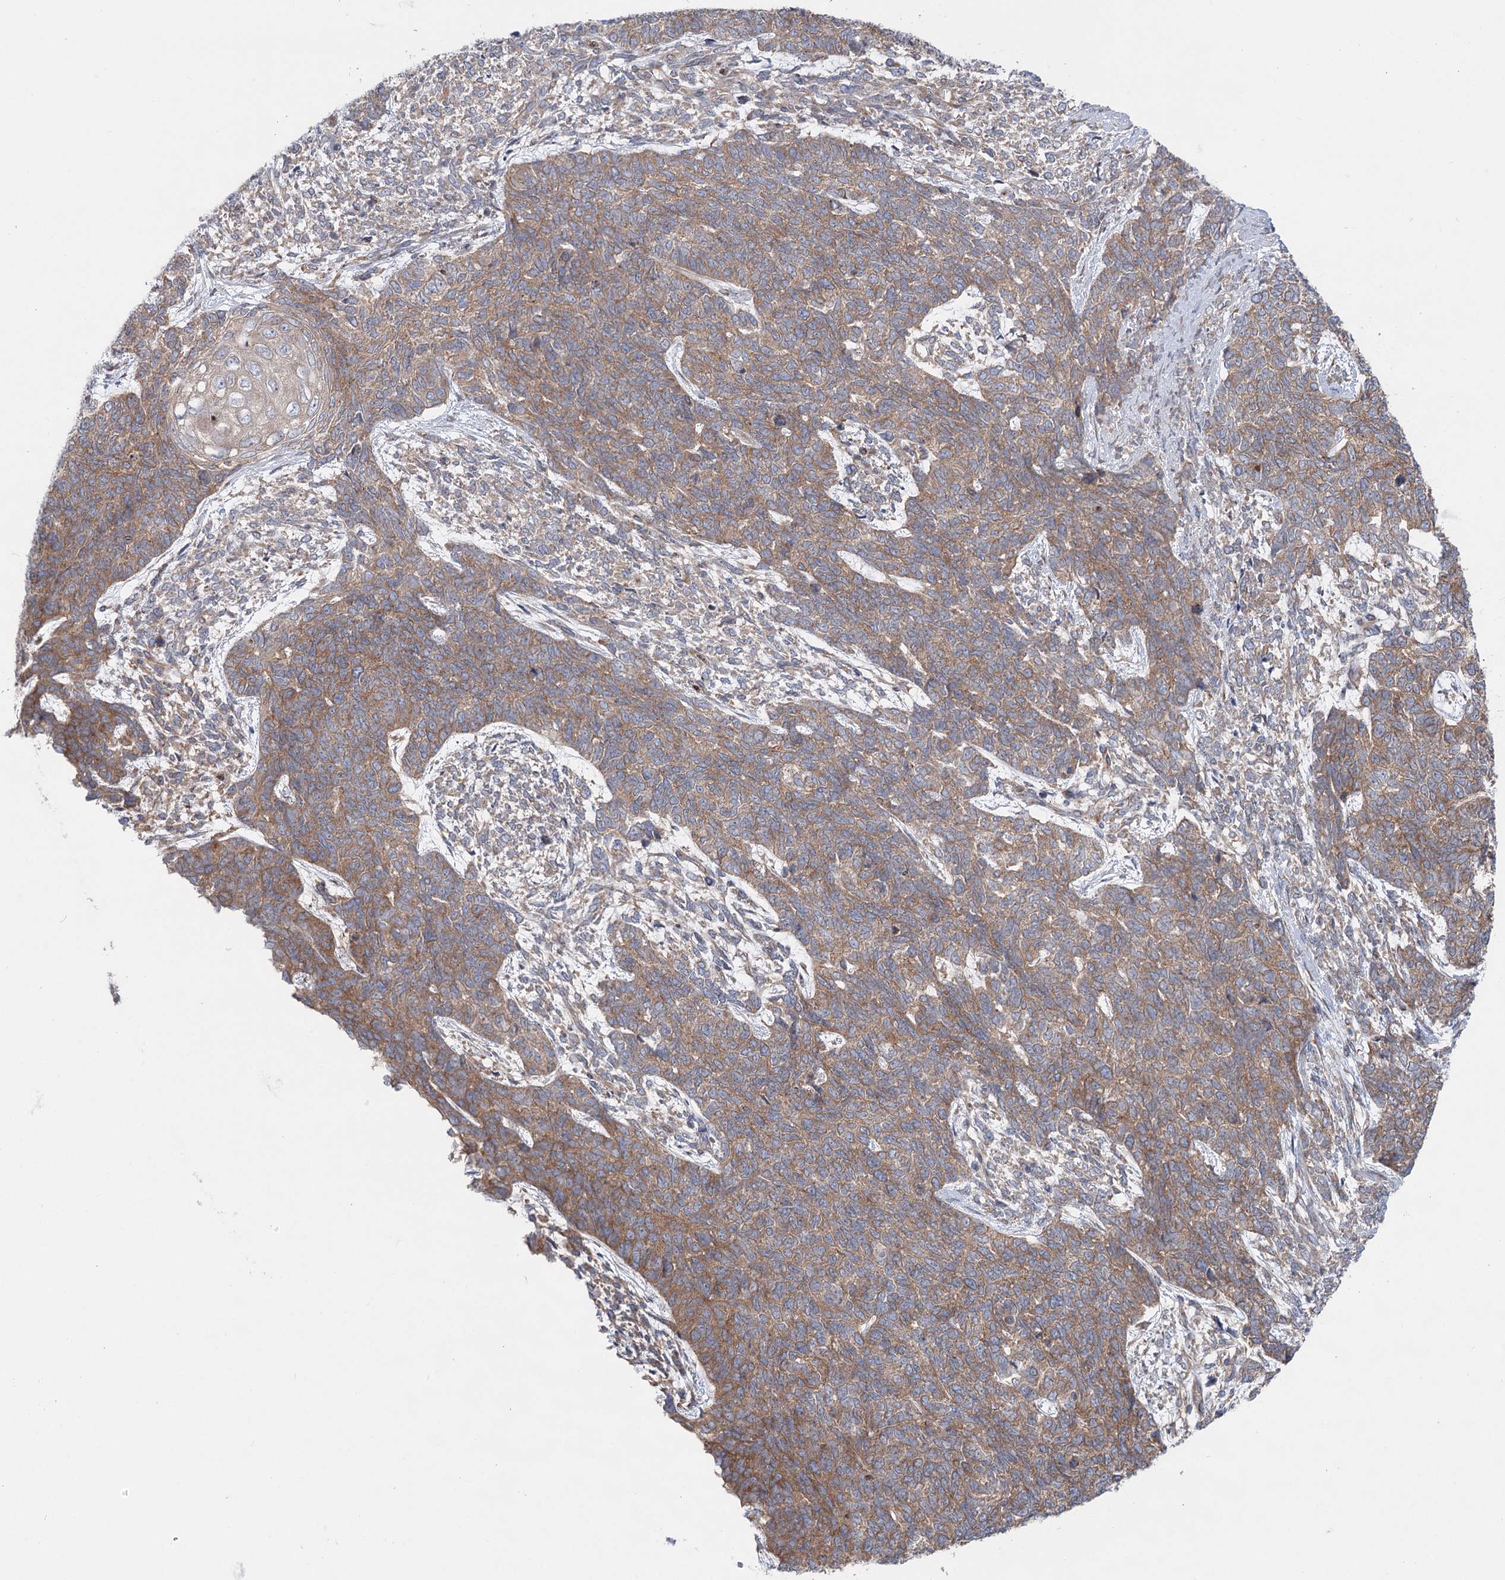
{"staining": {"intensity": "moderate", "quantity": ">75%", "location": "cytoplasmic/membranous"}, "tissue": "cervical cancer", "cell_type": "Tumor cells", "image_type": "cancer", "snomed": [{"axis": "morphology", "description": "Squamous cell carcinoma, NOS"}, {"axis": "topography", "description": "Cervix"}], "caption": "Protein expression by IHC exhibits moderate cytoplasmic/membranous positivity in about >75% of tumor cells in cervical squamous cell carcinoma. (DAB = brown stain, brightfield microscopy at high magnification).", "gene": "SCN11A", "patient": {"sex": "female", "age": 63}}